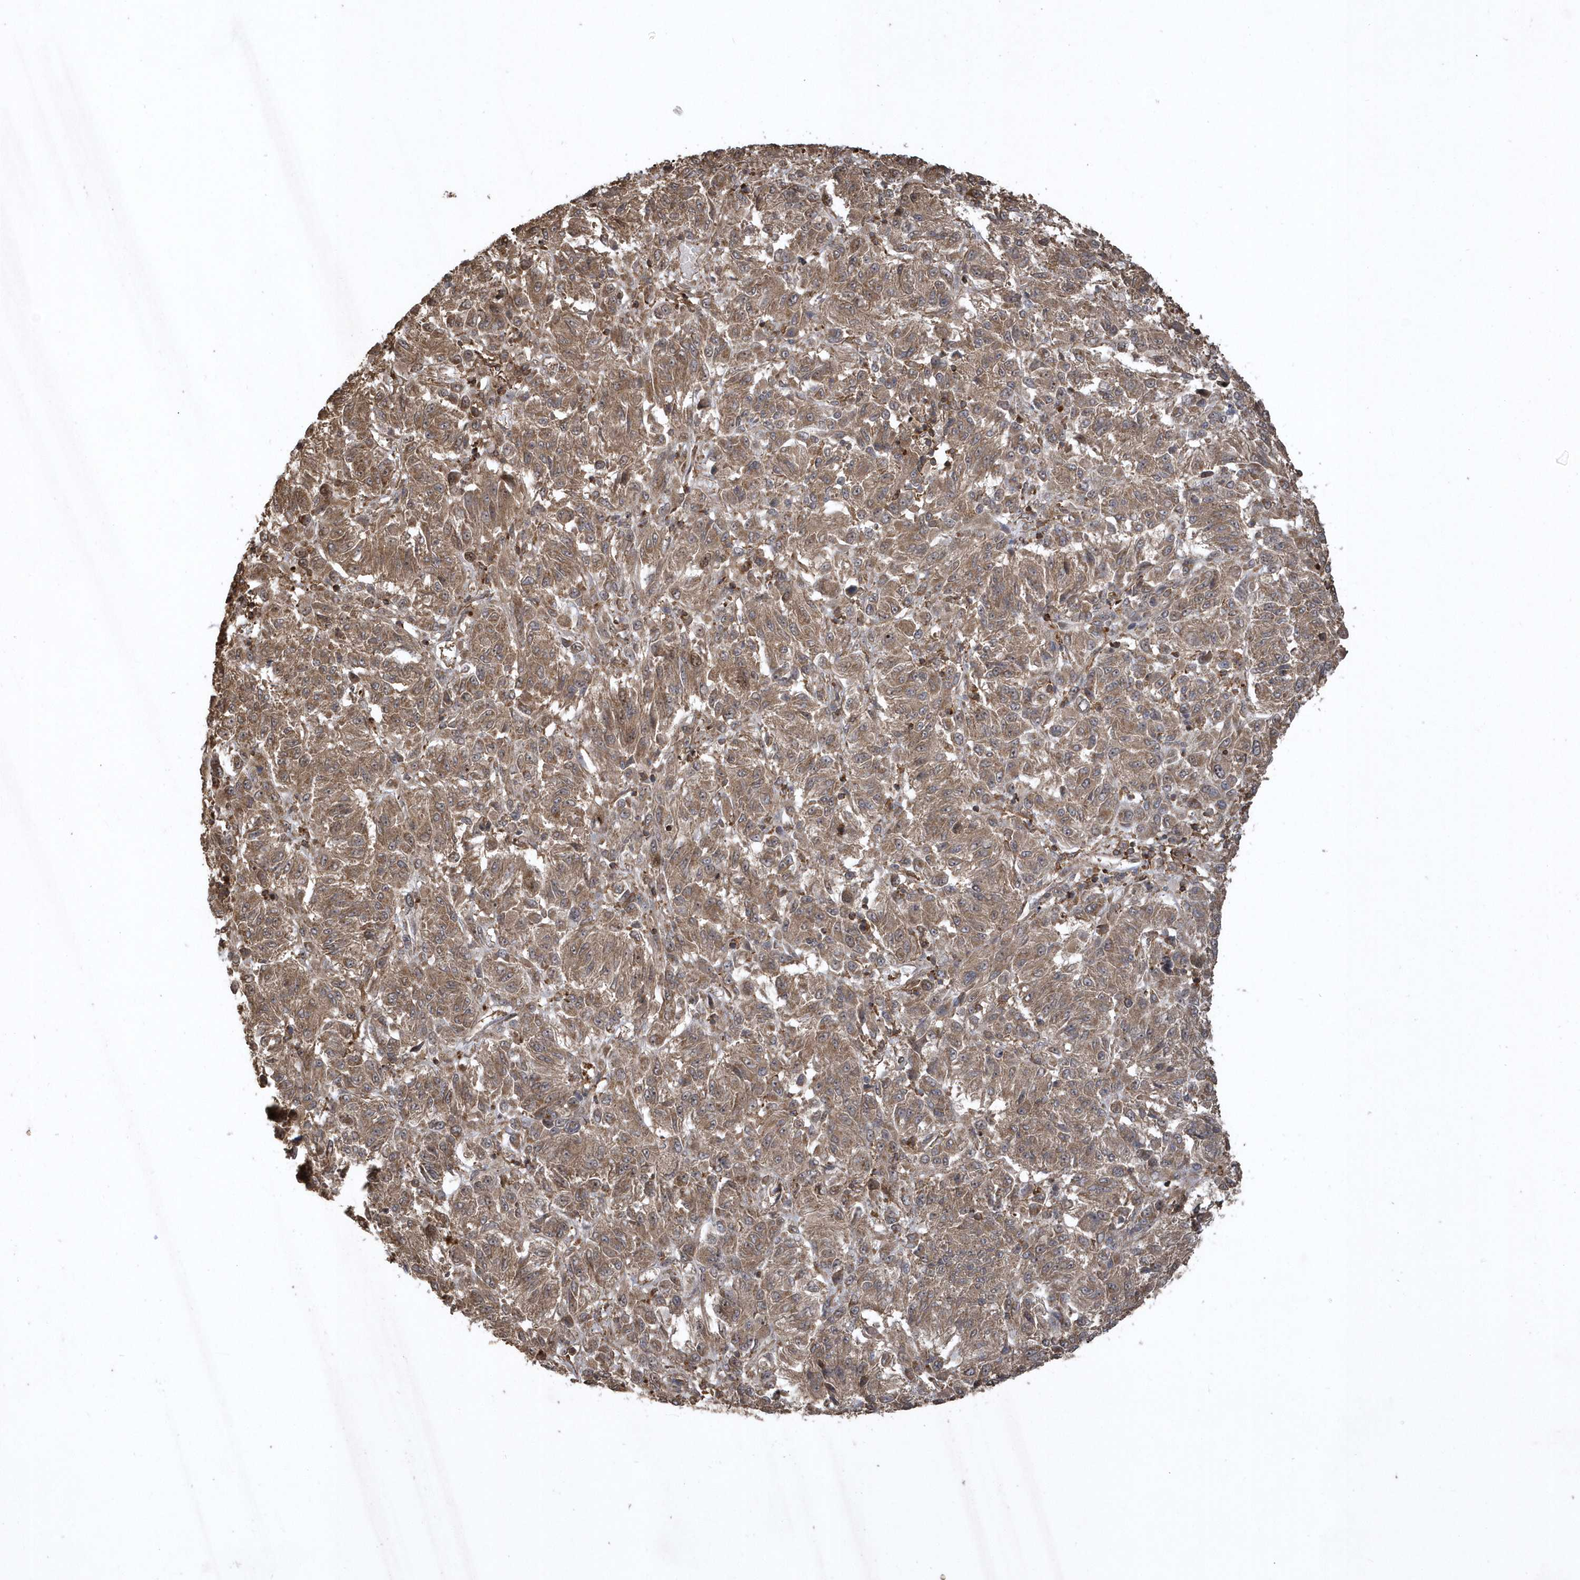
{"staining": {"intensity": "moderate", "quantity": ">75%", "location": "cytoplasmic/membranous"}, "tissue": "melanoma", "cell_type": "Tumor cells", "image_type": "cancer", "snomed": [{"axis": "morphology", "description": "Malignant melanoma, Metastatic site"}, {"axis": "topography", "description": "Lung"}], "caption": "Melanoma tissue reveals moderate cytoplasmic/membranous staining in approximately >75% of tumor cells", "gene": "SENP8", "patient": {"sex": "male", "age": 64}}